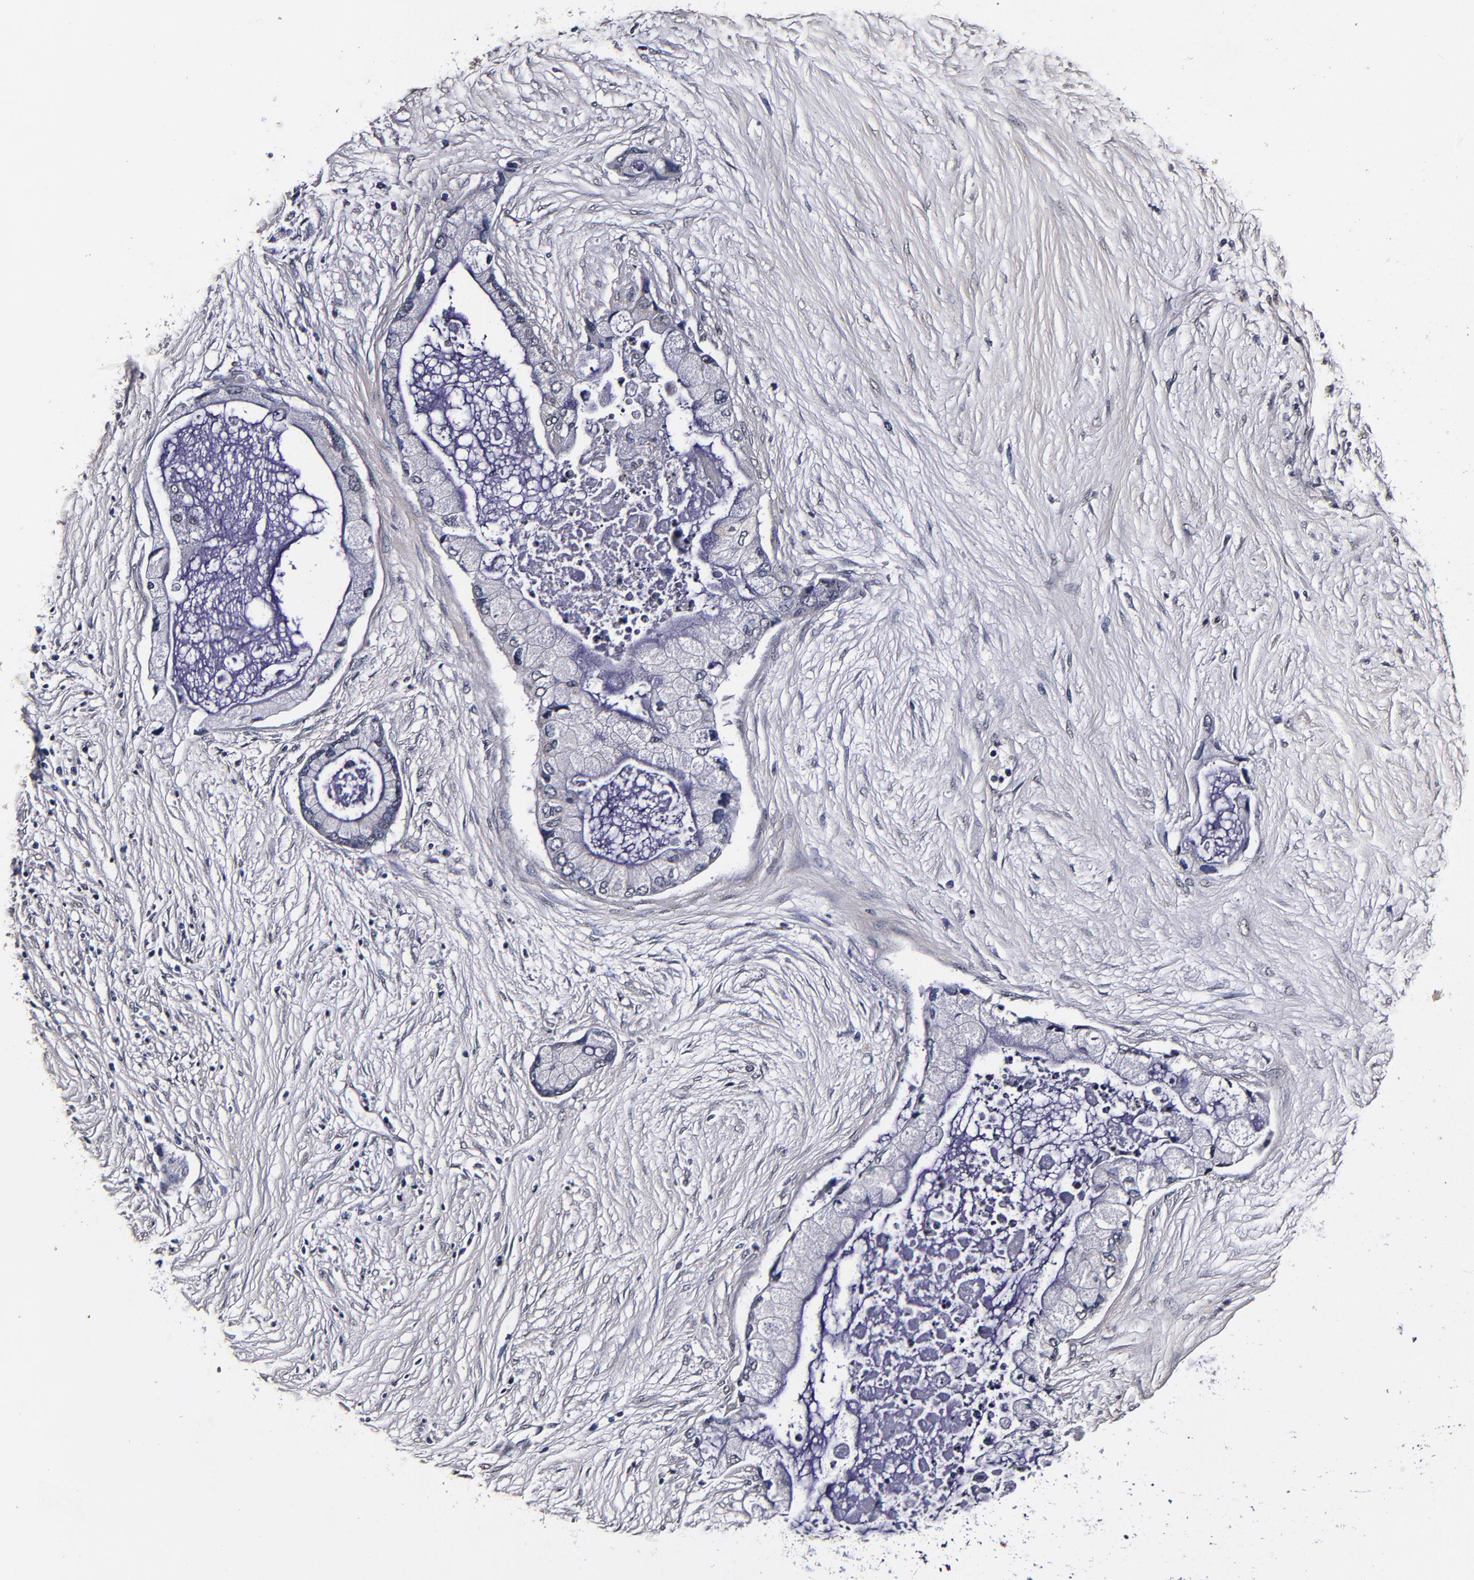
{"staining": {"intensity": "negative", "quantity": "none", "location": "none"}, "tissue": "pancreatic cancer", "cell_type": "Tumor cells", "image_type": "cancer", "snomed": [{"axis": "morphology", "description": "Adenocarcinoma, NOS"}, {"axis": "topography", "description": "Pancreas"}], "caption": "Histopathology image shows no protein expression in tumor cells of pancreatic adenocarcinoma tissue.", "gene": "MMP15", "patient": {"sex": "female", "age": 59}}